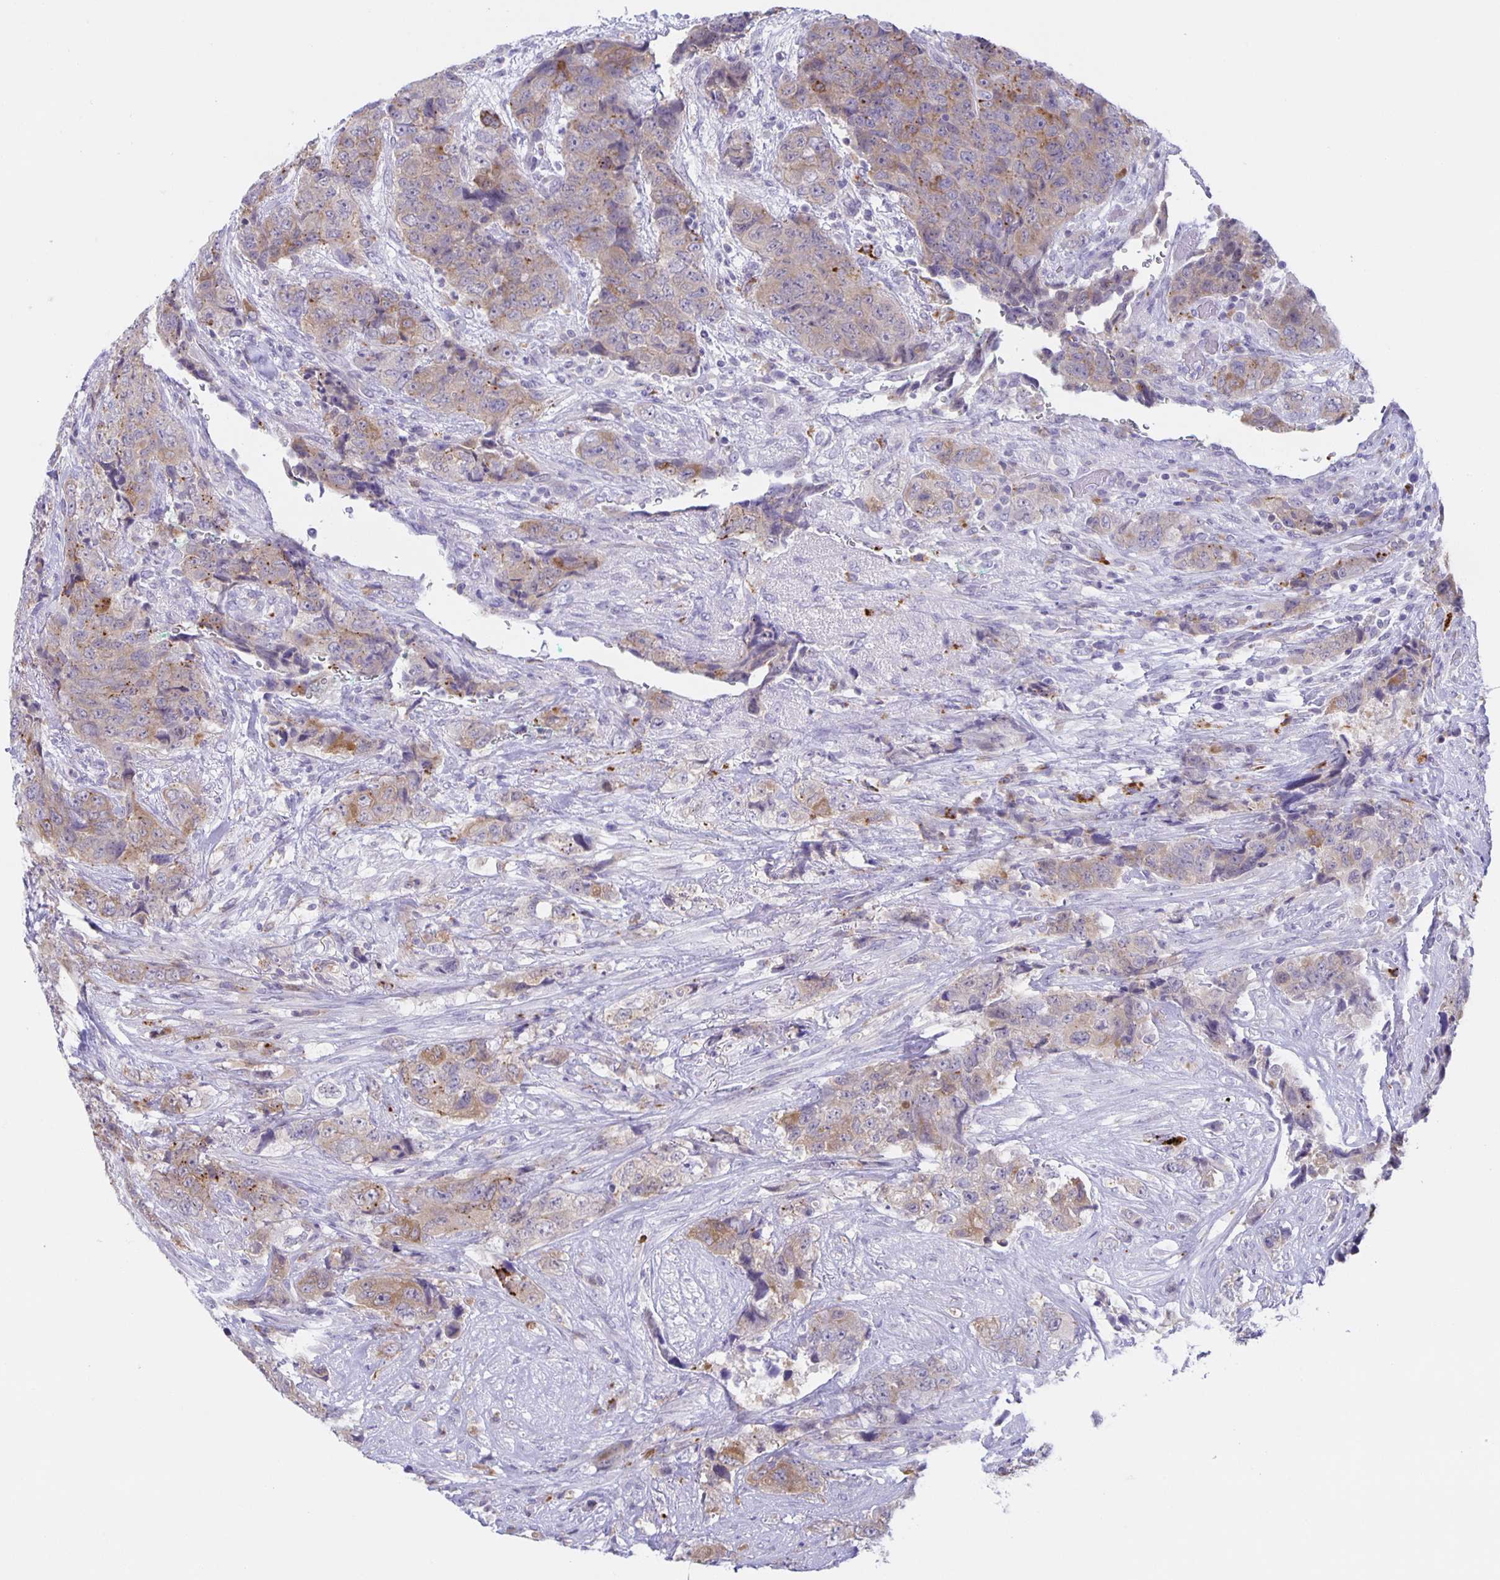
{"staining": {"intensity": "weak", "quantity": "25%-75%", "location": "cytoplasmic/membranous"}, "tissue": "urothelial cancer", "cell_type": "Tumor cells", "image_type": "cancer", "snomed": [{"axis": "morphology", "description": "Urothelial carcinoma, High grade"}, {"axis": "topography", "description": "Urinary bladder"}], "caption": "Tumor cells demonstrate low levels of weak cytoplasmic/membranous positivity in approximately 25%-75% of cells in human high-grade urothelial carcinoma.", "gene": "LIPA", "patient": {"sex": "female", "age": 78}}